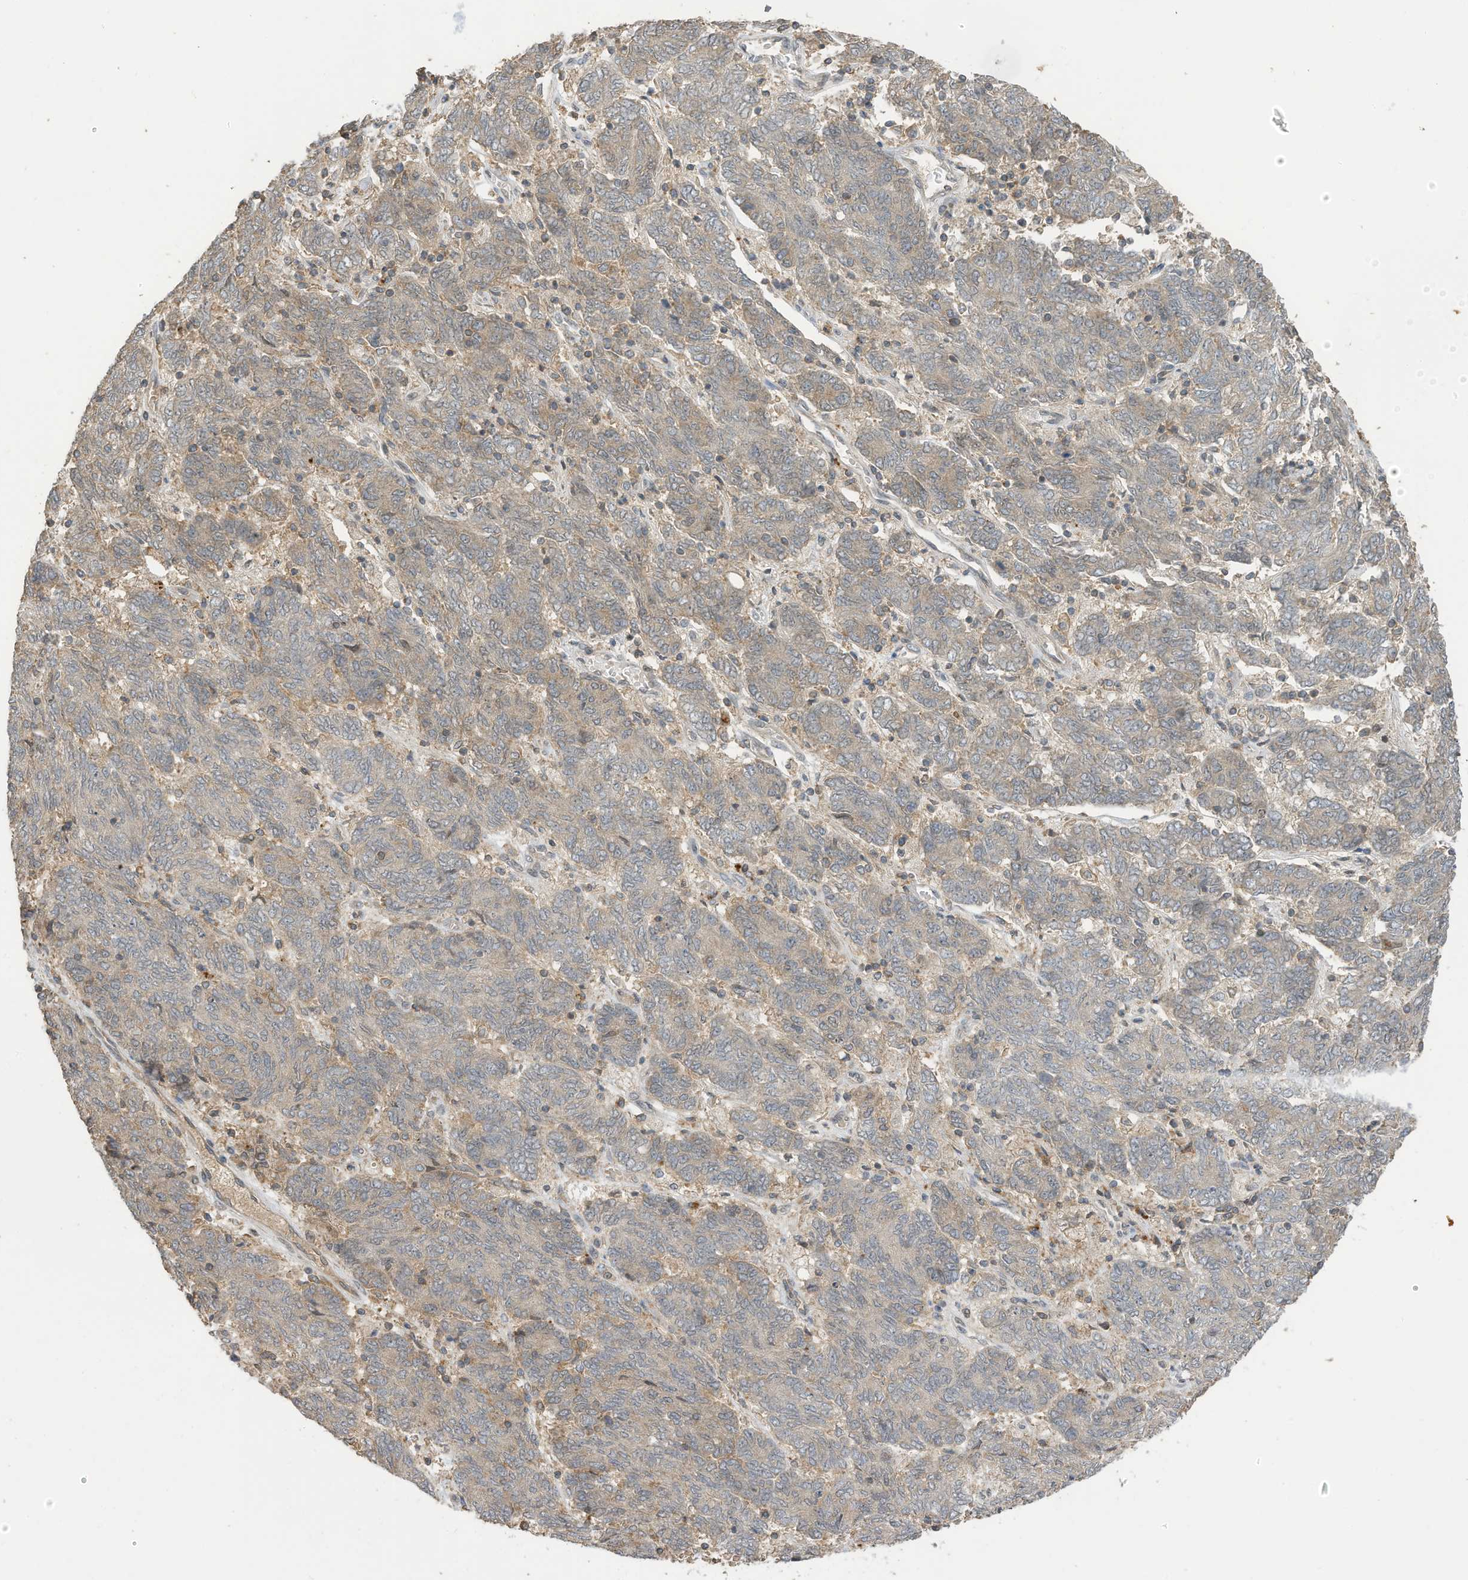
{"staining": {"intensity": "weak", "quantity": ">75%", "location": "cytoplasmic/membranous"}, "tissue": "endometrial cancer", "cell_type": "Tumor cells", "image_type": "cancer", "snomed": [{"axis": "morphology", "description": "Adenocarcinoma, NOS"}, {"axis": "topography", "description": "Endometrium"}], "caption": "IHC staining of endometrial adenocarcinoma, which demonstrates low levels of weak cytoplasmic/membranous expression in approximately >75% of tumor cells indicating weak cytoplasmic/membranous protein positivity. The staining was performed using DAB (3,3'-diaminobenzidine) (brown) for protein detection and nuclei were counterstained in hematoxylin (blue).", "gene": "REC8", "patient": {"sex": "female", "age": 80}}